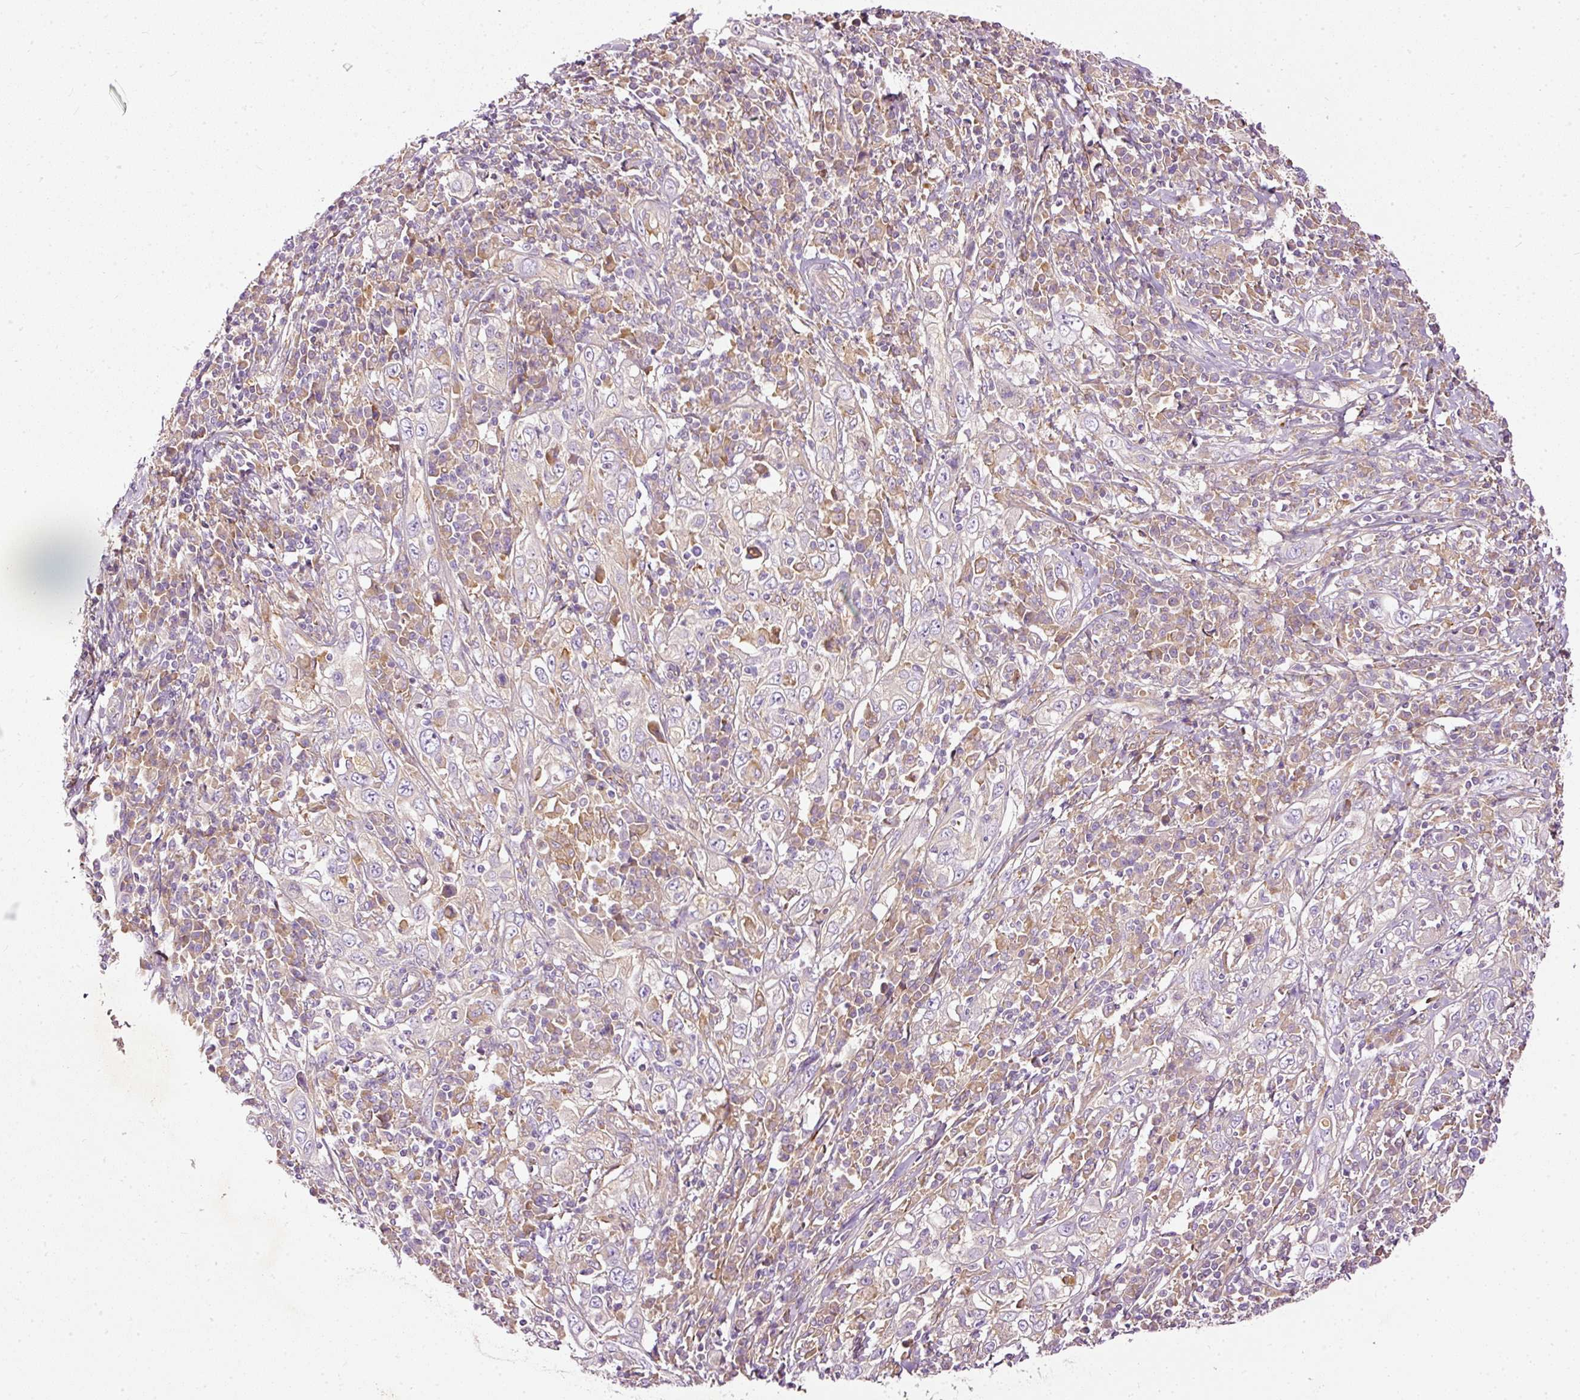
{"staining": {"intensity": "moderate", "quantity": "<25%", "location": "cytoplasmic/membranous"}, "tissue": "cervical cancer", "cell_type": "Tumor cells", "image_type": "cancer", "snomed": [{"axis": "morphology", "description": "Squamous cell carcinoma, NOS"}, {"axis": "topography", "description": "Cervix"}], "caption": "Immunohistochemical staining of squamous cell carcinoma (cervical) reveals low levels of moderate cytoplasmic/membranous protein expression in approximately <25% of tumor cells.", "gene": "PAQR9", "patient": {"sex": "female", "age": 46}}